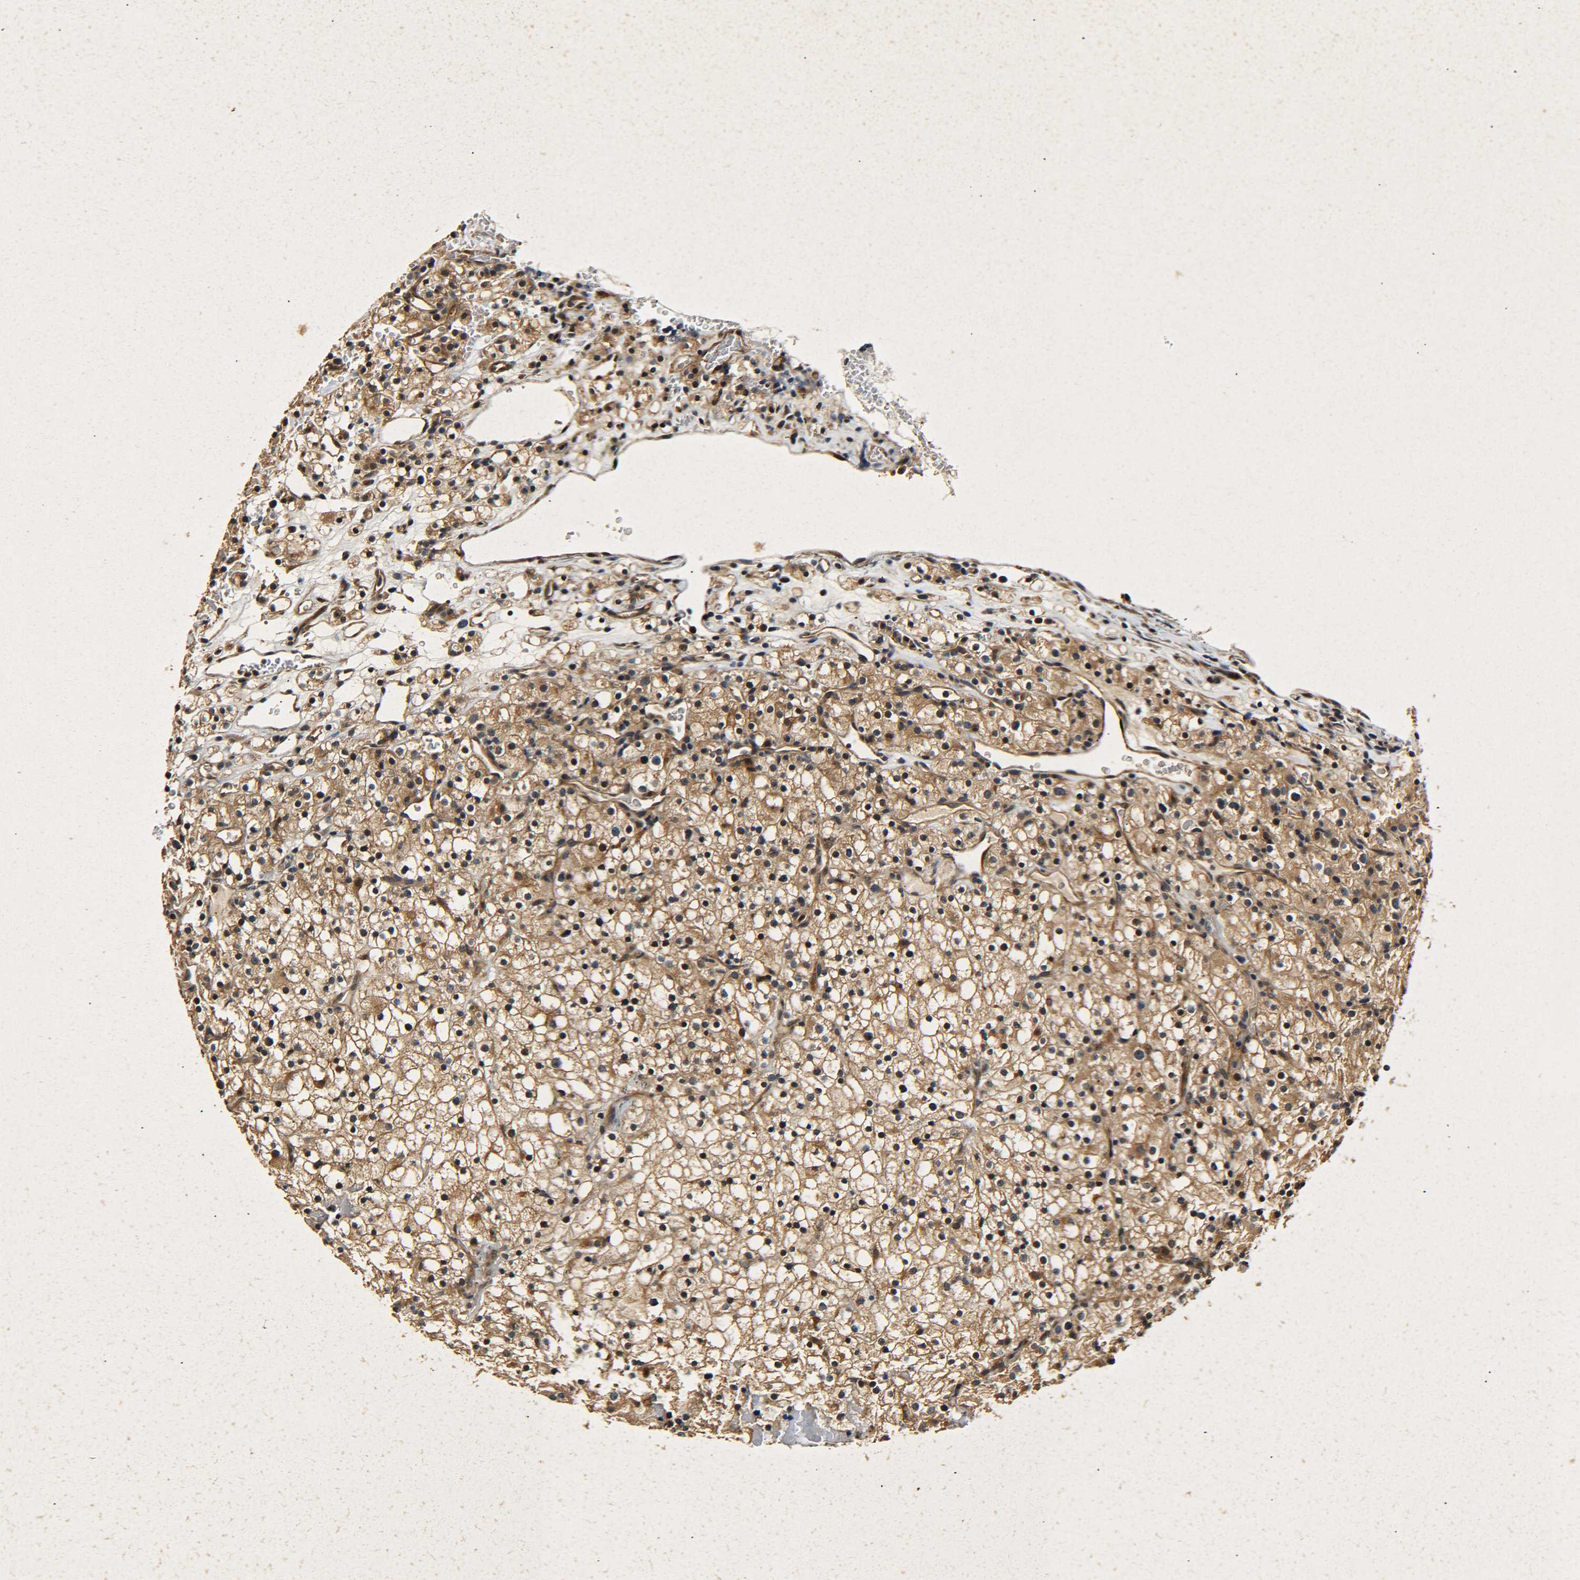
{"staining": {"intensity": "moderate", "quantity": ">75%", "location": "cytoplasmic/membranous"}, "tissue": "renal cancer", "cell_type": "Tumor cells", "image_type": "cancer", "snomed": [{"axis": "morphology", "description": "Normal tissue, NOS"}, {"axis": "morphology", "description": "Adenocarcinoma, NOS"}, {"axis": "topography", "description": "Kidney"}], "caption": "Tumor cells display moderate cytoplasmic/membranous positivity in approximately >75% of cells in renal adenocarcinoma.", "gene": "MEIS1", "patient": {"sex": "female", "age": 72}}